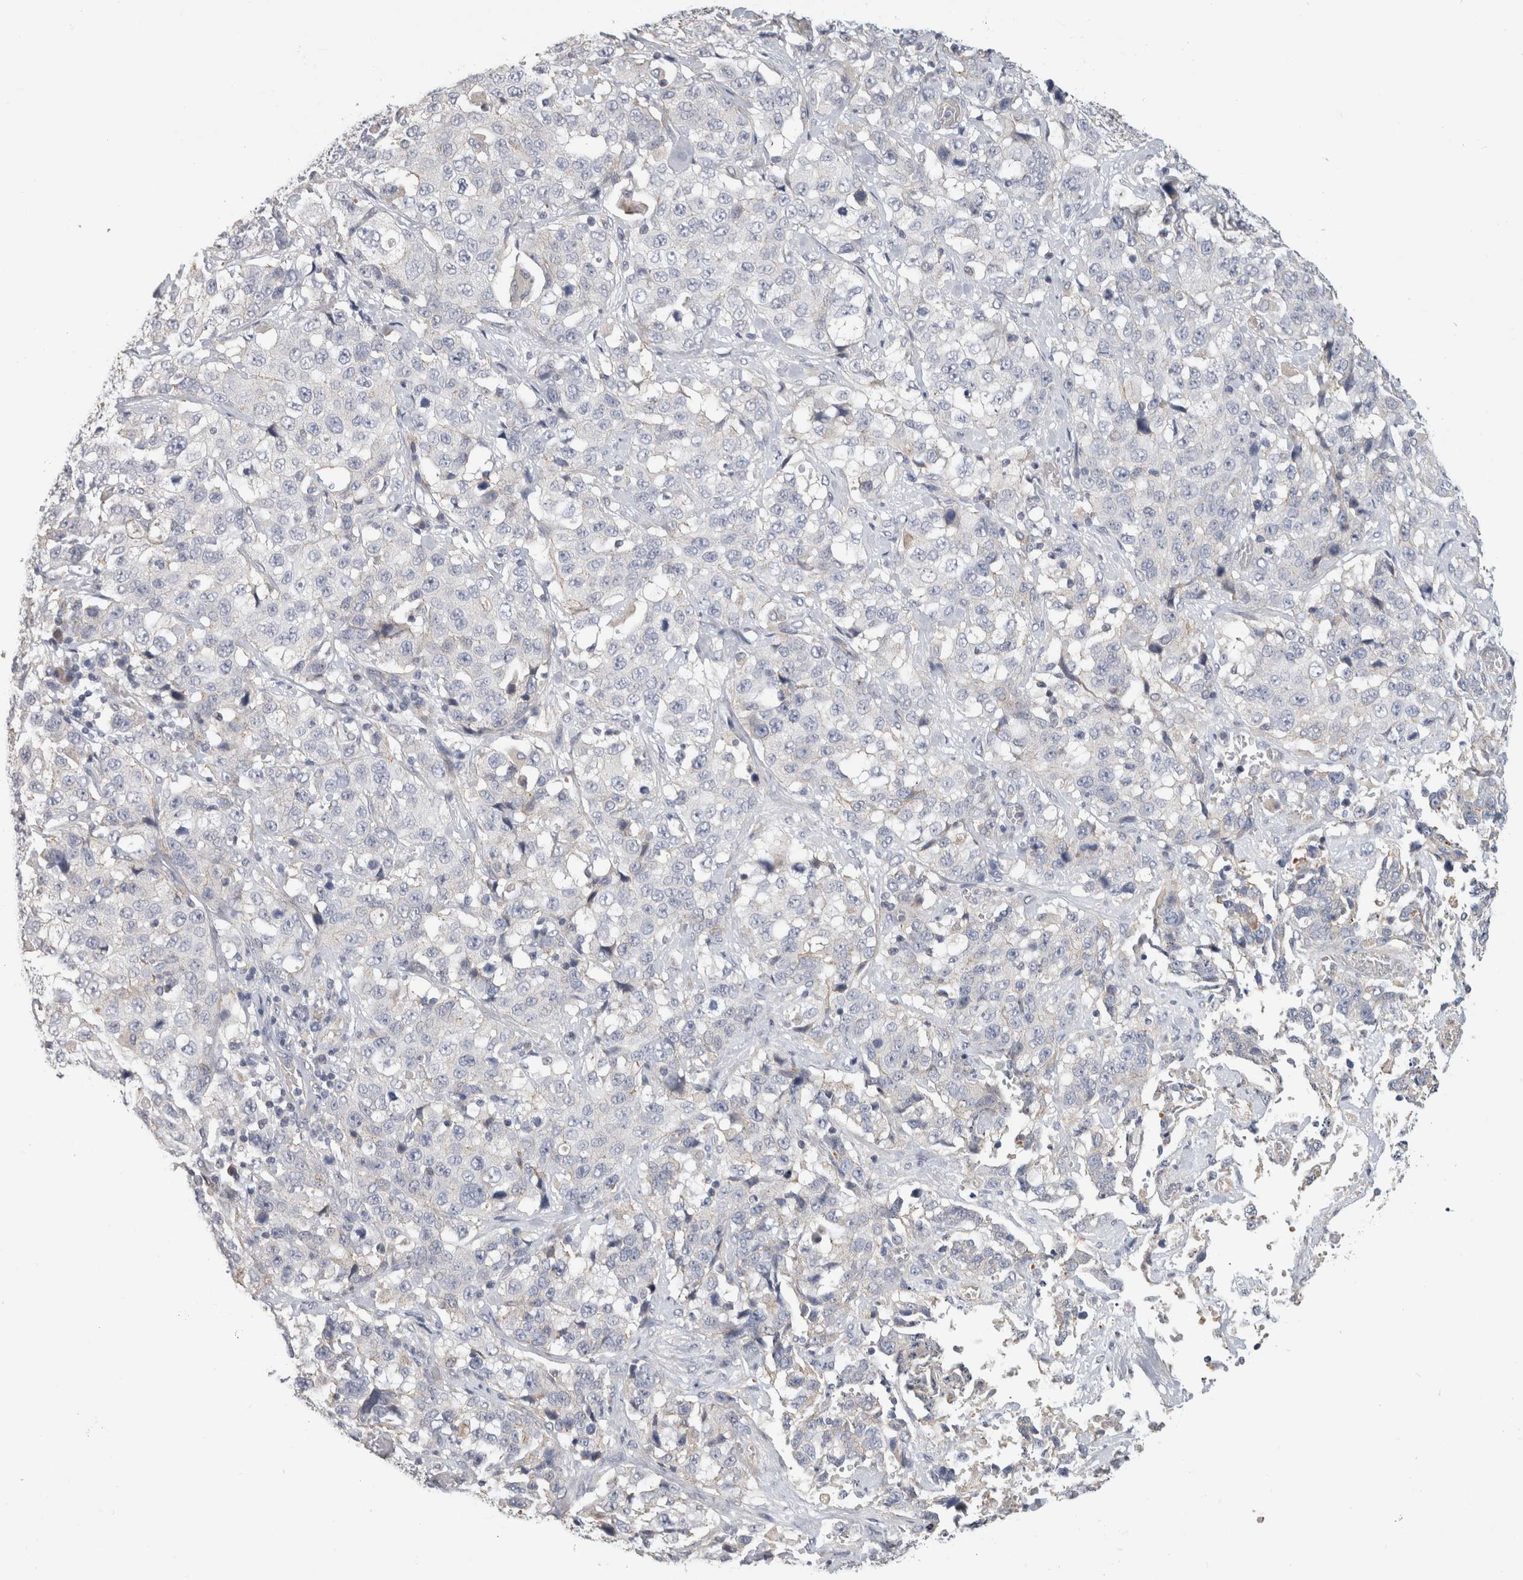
{"staining": {"intensity": "negative", "quantity": "none", "location": "none"}, "tissue": "stomach cancer", "cell_type": "Tumor cells", "image_type": "cancer", "snomed": [{"axis": "morphology", "description": "Normal tissue, NOS"}, {"axis": "morphology", "description": "Adenocarcinoma, NOS"}, {"axis": "topography", "description": "Stomach"}], "caption": "Adenocarcinoma (stomach) stained for a protein using immunohistochemistry (IHC) exhibits no staining tumor cells.", "gene": "AFP", "patient": {"sex": "male", "age": 48}}